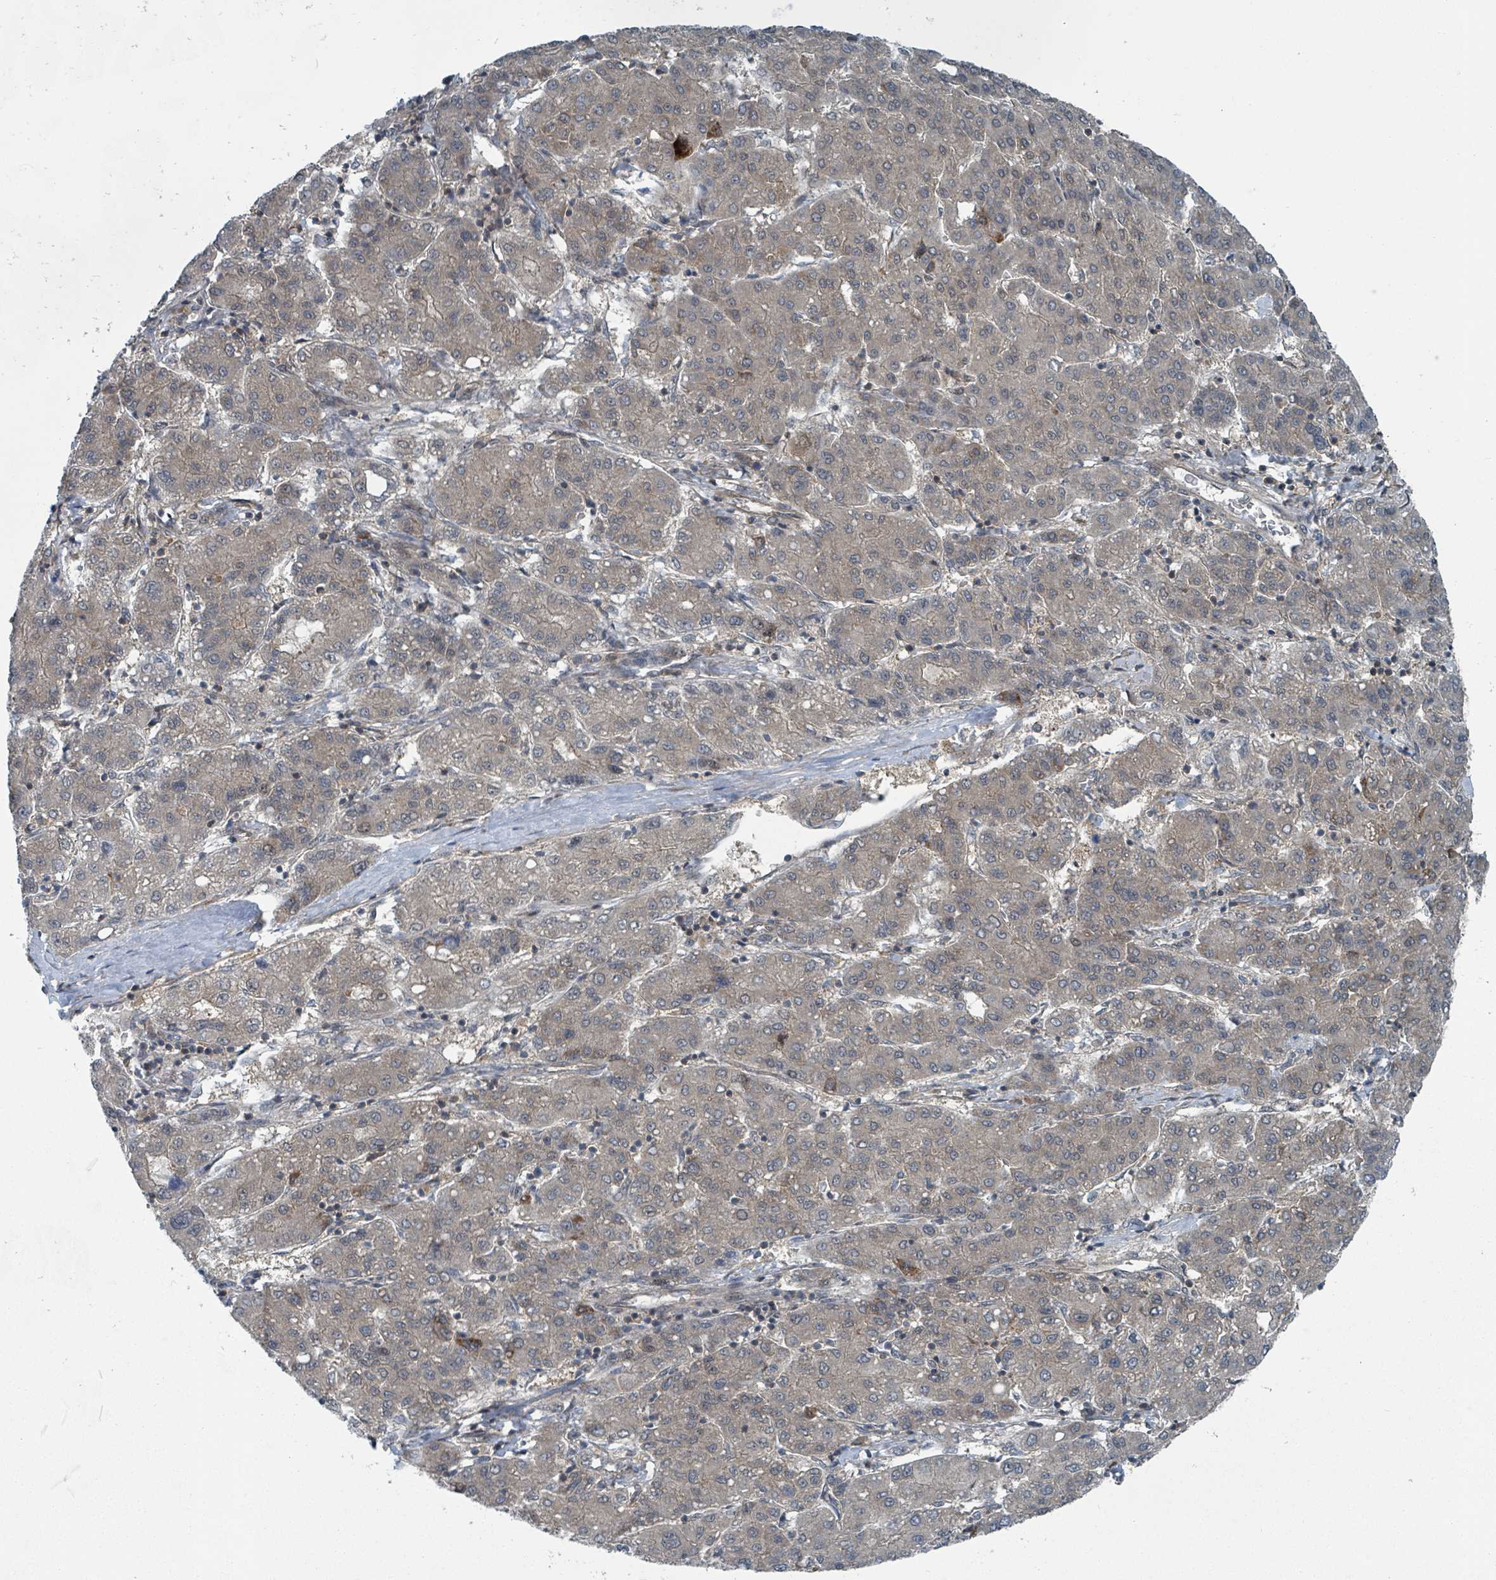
{"staining": {"intensity": "weak", "quantity": "25%-75%", "location": "cytoplasmic/membranous"}, "tissue": "liver cancer", "cell_type": "Tumor cells", "image_type": "cancer", "snomed": [{"axis": "morphology", "description": "Carcinoma, Hepatocellular, NOS"}, {"axis": "topography", "description": "Liver"}], "caption": "Immunohistochemistry micrograph of liver cancer (hepatocellular carcinoma) stained for a protein (brown), which reveals low levels of weak cytoplasmic/membranous positivity in approximately 25%-75% of tumor cells.", "gene": "GOLGA7", "patient": {"sex": "male", "age": 65}}